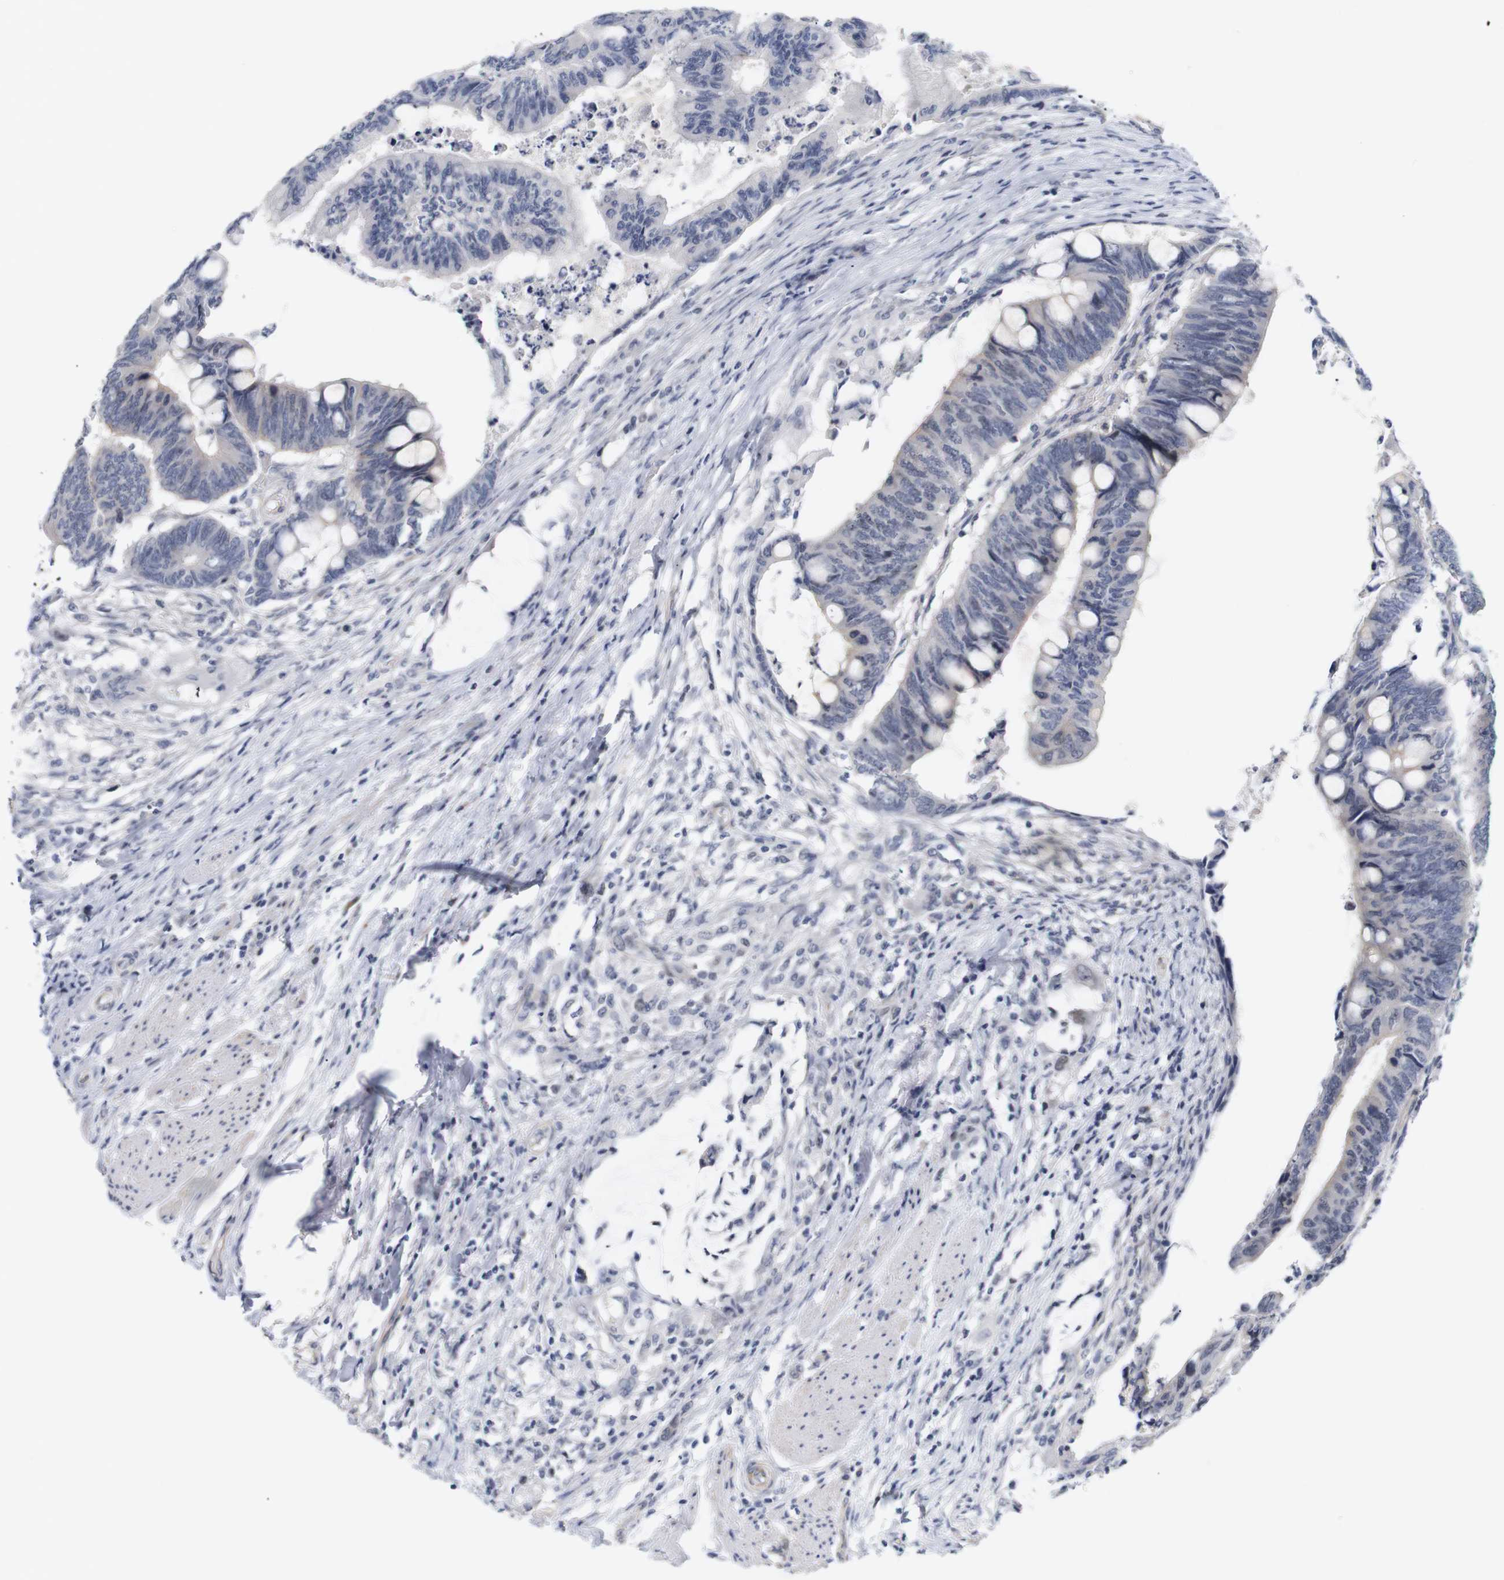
{"staining": {"intensity": "negative", "quantity": "none", "location": "none"}, "tissue": "colorectal cancer", "cell_type": "Tumor cells", "image_type": "cancer", "snomed": [{"axis": "morphology", "description": "Normal tissue, NOS"}, {"axis": "morphology", "description": "Adenocarcinoma, NOS"}, {"axis": "topography", "description": "Rectum"}, {"axis": "topography", "description": "Peripheral nerve tissue"}], "caption": "The photomicrograph shows no staining of tumor cells in colorectal adenocarcinoma.", "gene": "CYB561", "patient": {"sex": "male", "age": 92}}